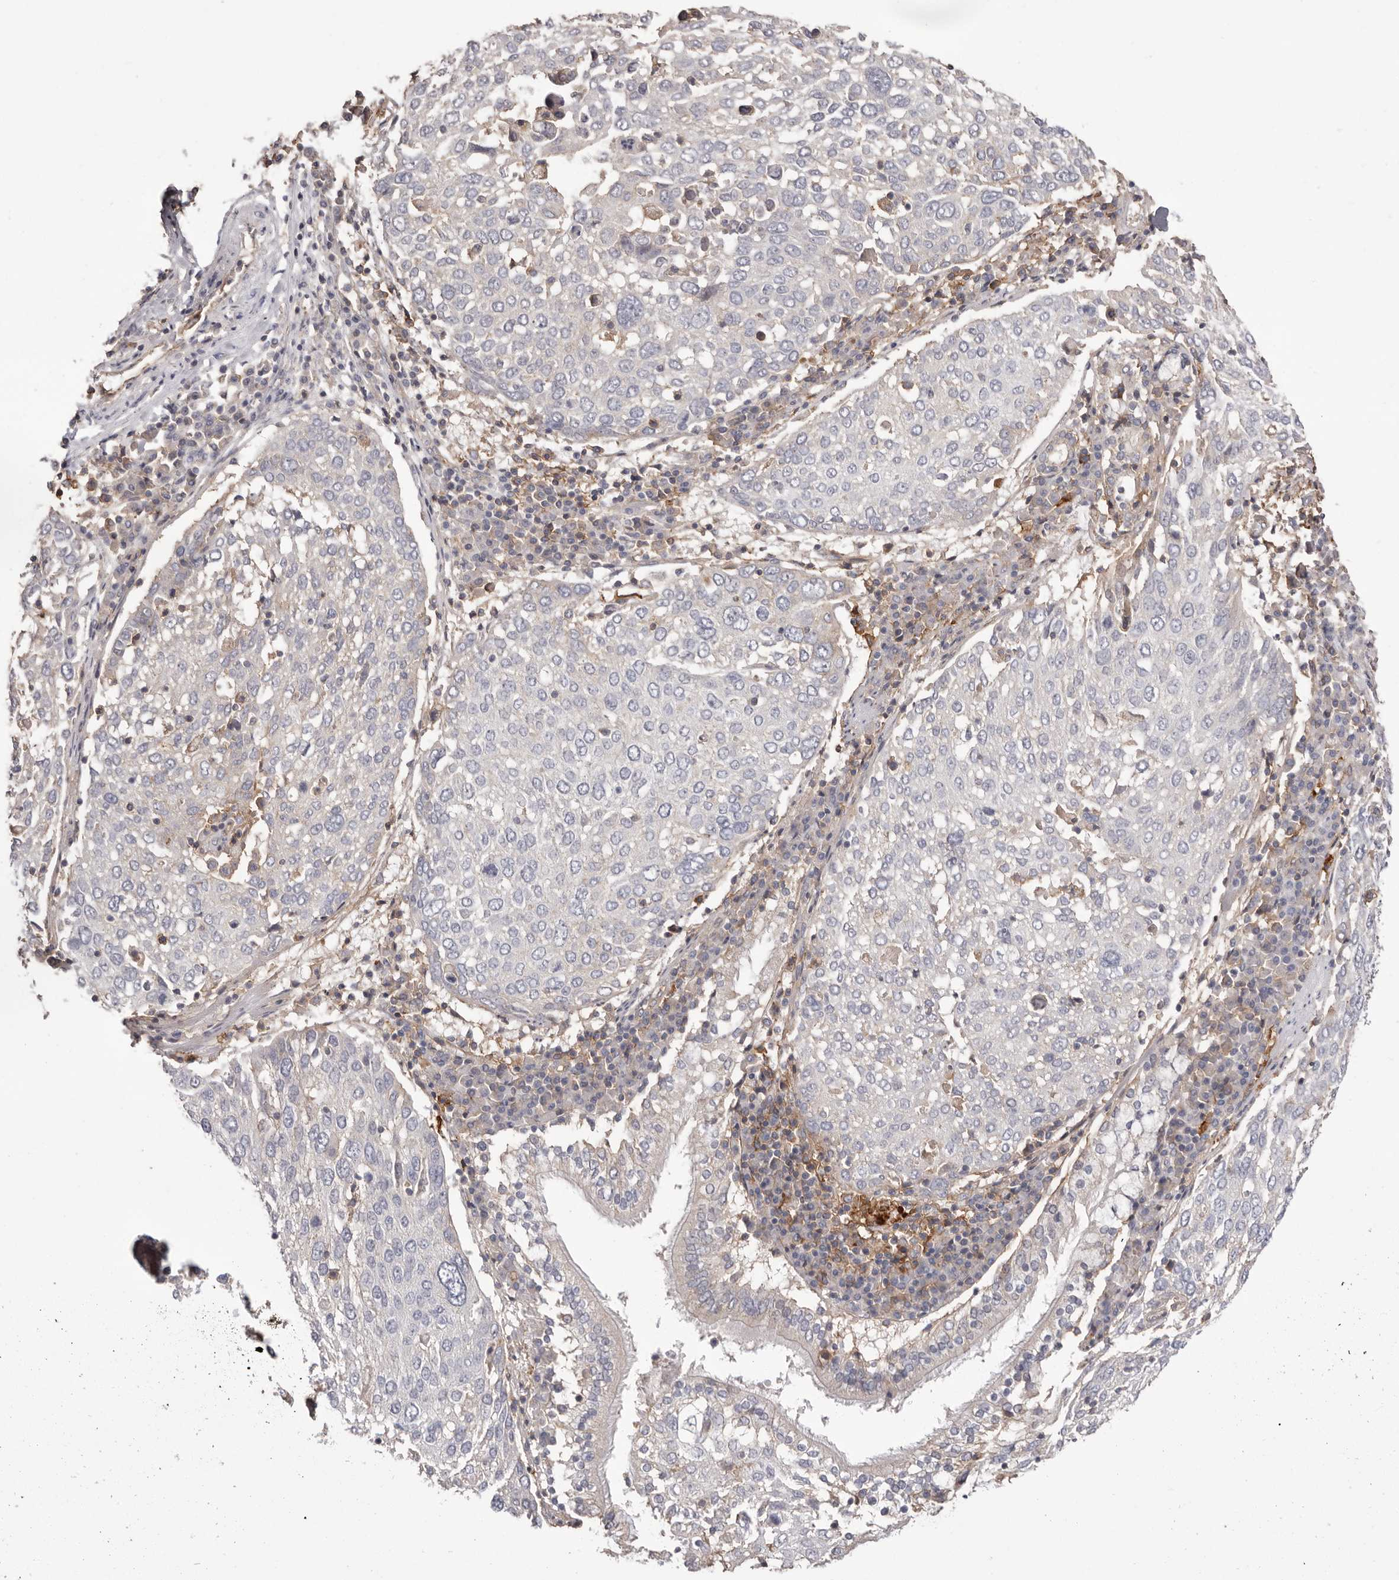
{"staining": {"intensity": "negative", "quantity": "none", "location": "none"}, "tissue": "lung cancer", "cell_type": "Tumor cells", "image_type": "cancer", "snomed": [{"axis": "morphology", "description": "Squamous cell carcinoma, NOS"}, {"axis": "topography", "description": "Lung"}], "caption": "This micrograph is of squamous cell carcinoma (lung) stained with IHC to label a protein in brown with the nuclei are counter-stained blue. There is no positivity in tumor cells. The staining was performed using DAB to visualize the protein expression in brown, while the nuclei were stained in blue with hematoxylin (Magnification: 20x).", "gene": "MMACHC", "patient": {"sex": "male", "age": 65}}